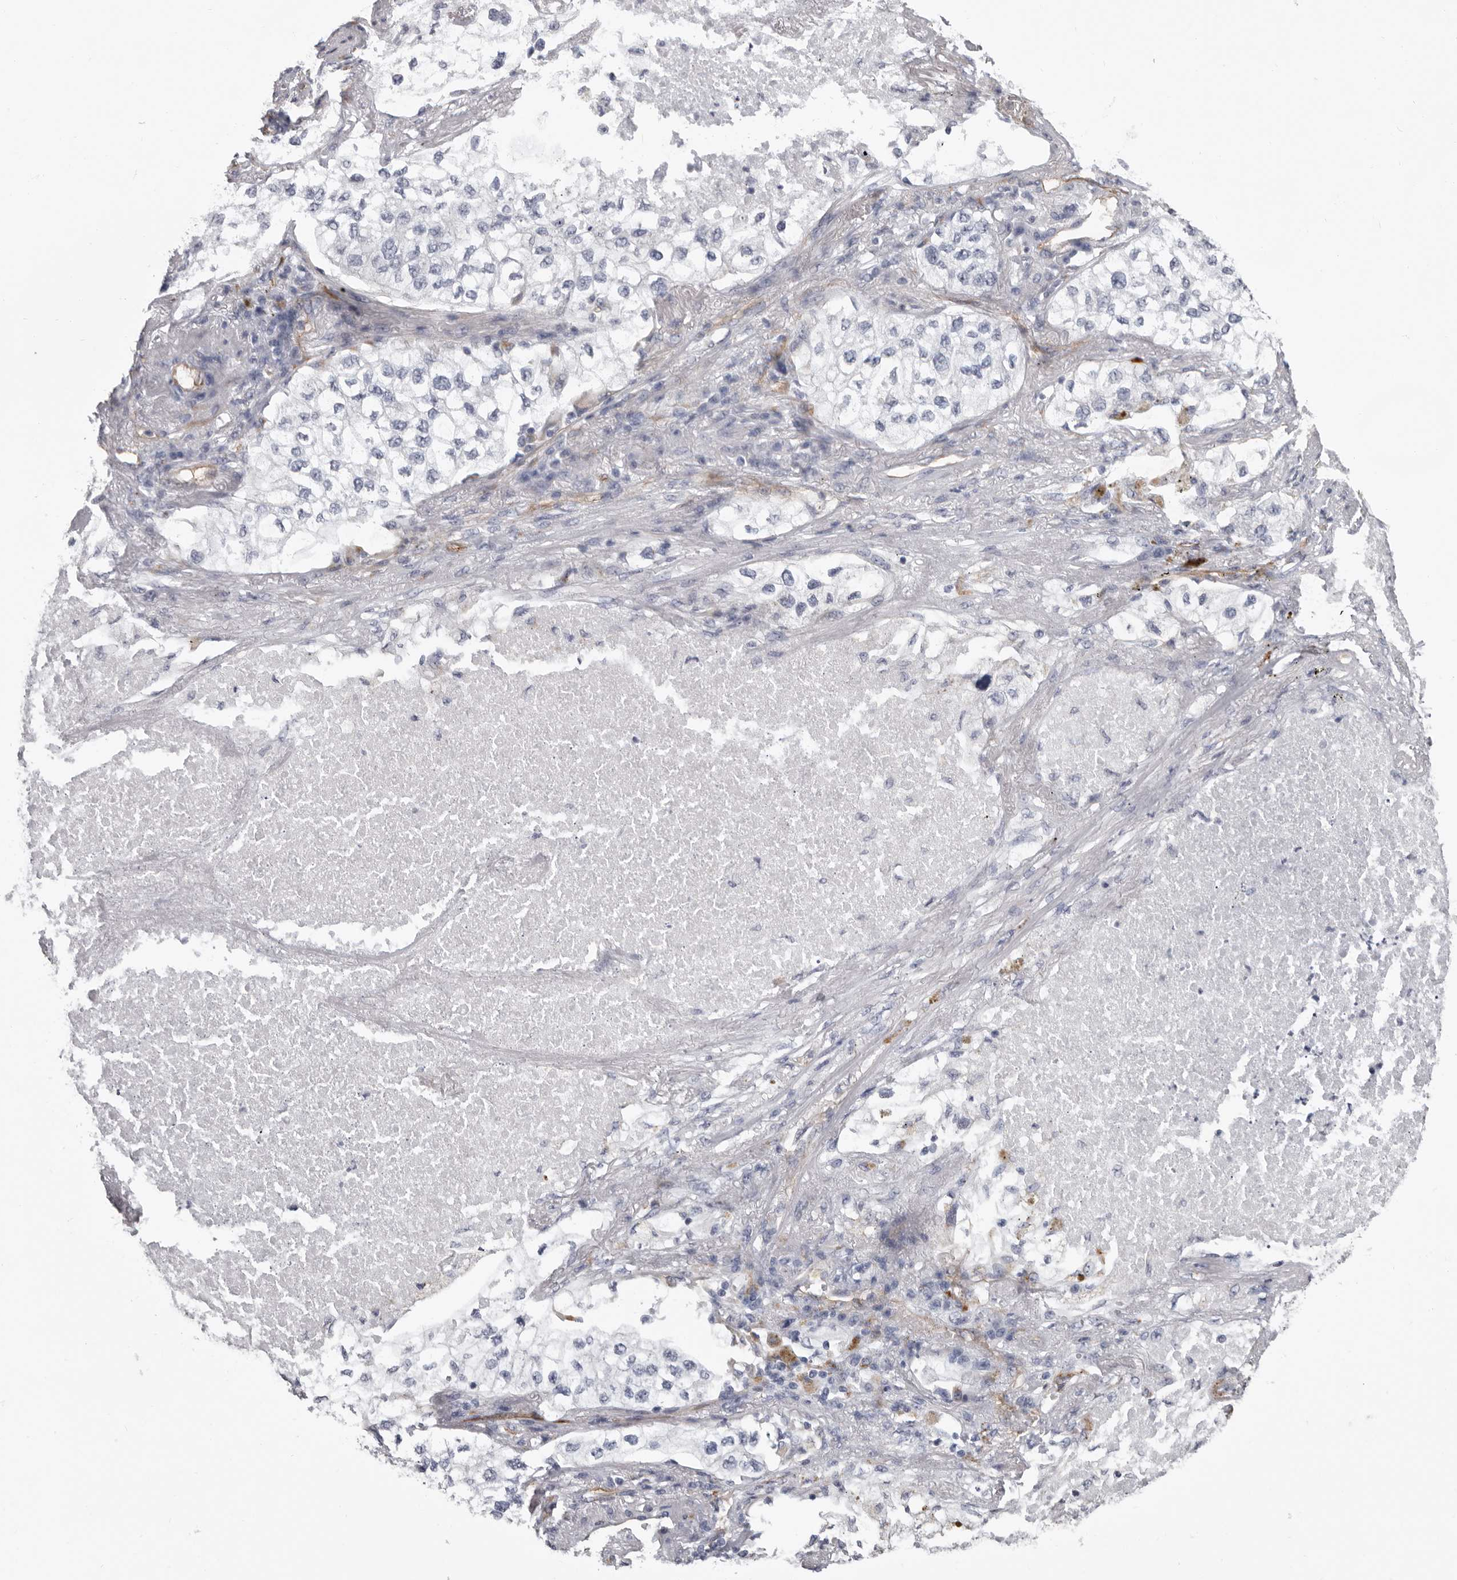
{"staining": {"intensity": "negative", "quantity": "none", "location": "none"}, "tissue": "lung cancer", "cell_type": "Tumor cells", "image_type": "cancer", "snomed": [{"axis": "morphology", "description": "Adenocarcinoma, NOS"}, {"axis": "topography", "description": "Lung"}], "caption": "This histopathology image is of lung adenocarcinoma stained with immunohistochemistry (IHC) to label a protein in brown with the nuclei are counter-stained blue. There is no expression in tumor cells.", "gene": "ADGRL4", "patient": {"sex": "male", "age": 63}}